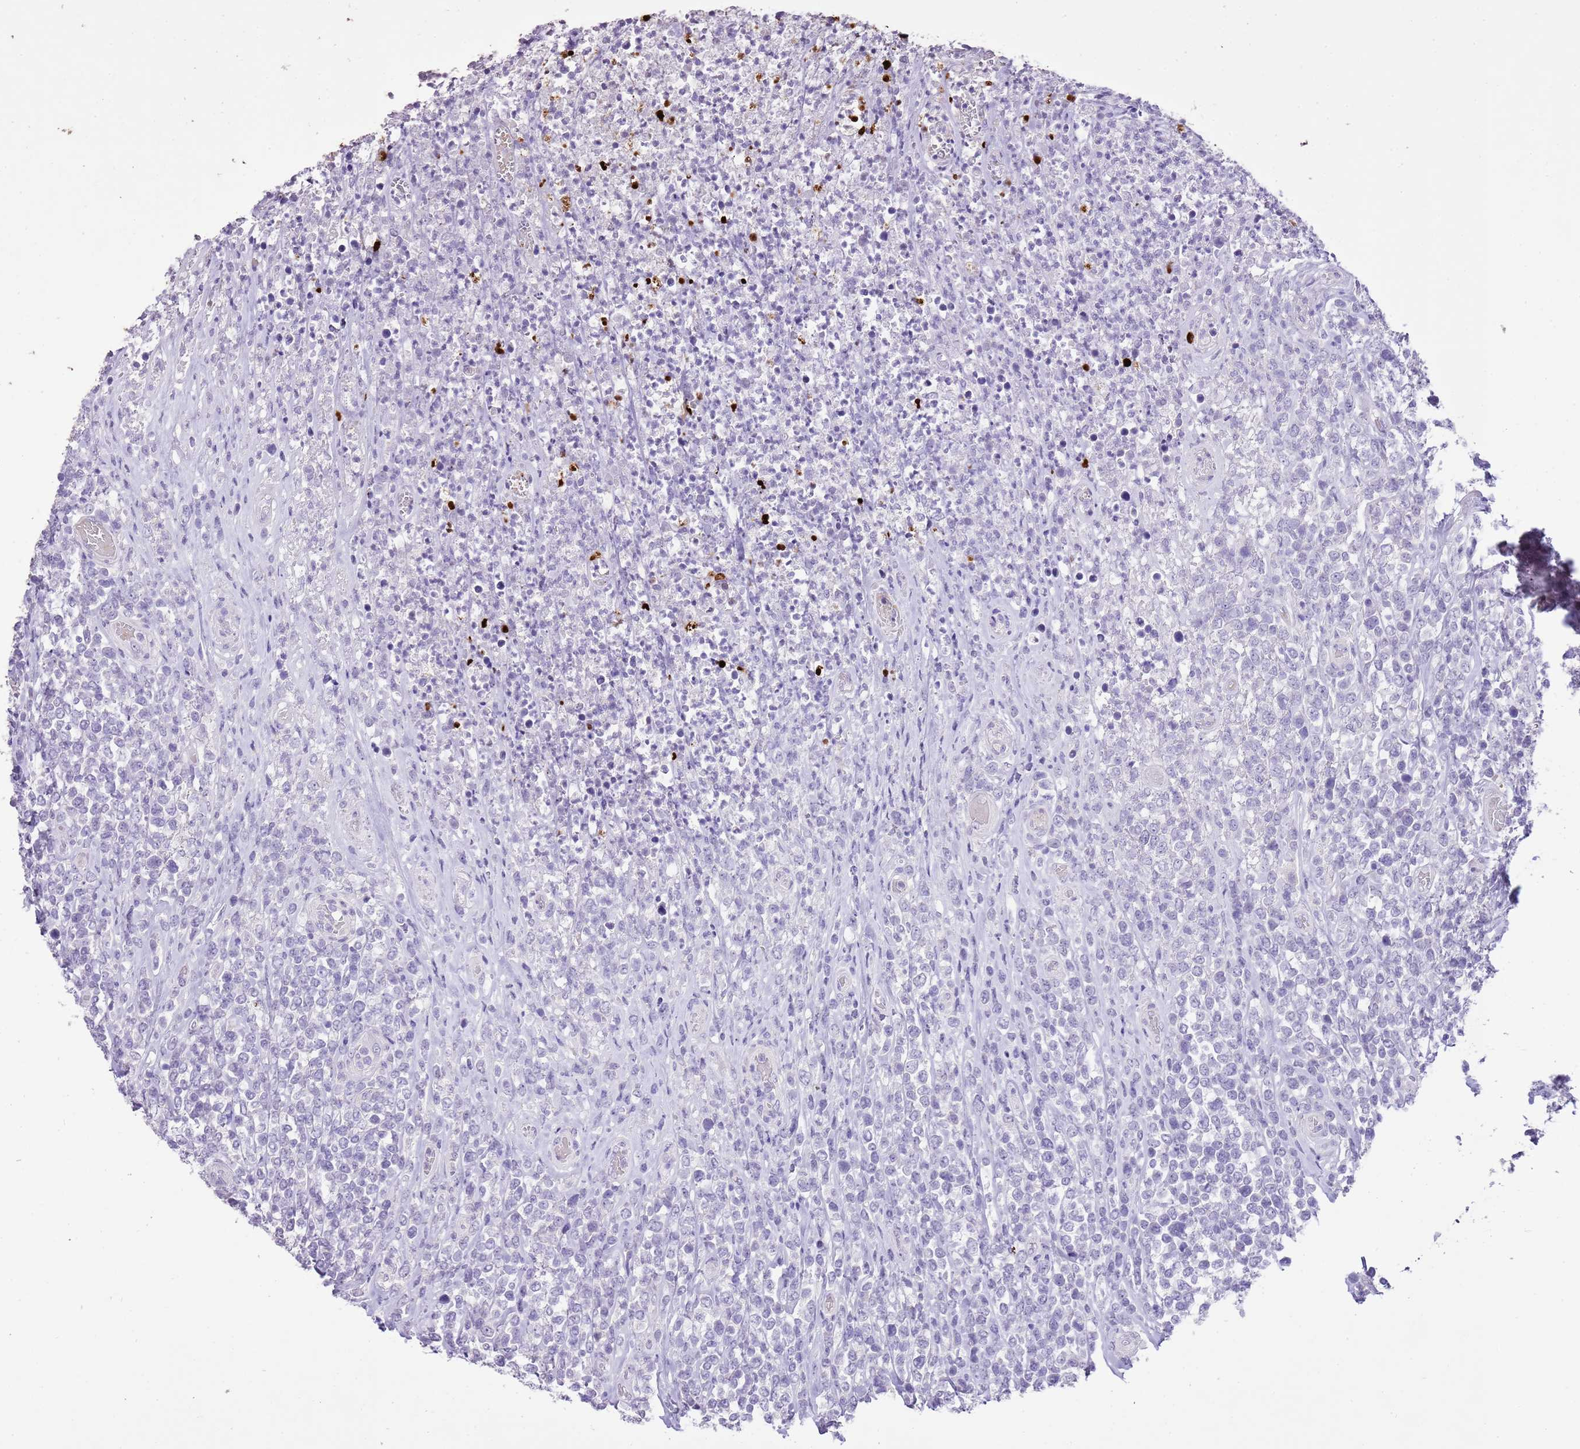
{"staining": {"intensity": "negative", "quantity": "none", "location": "none"}, "tissue": "lymphoma", "cell_type": "Tumor cells", "image_type": "cancer", "snomed": [{"axis": "morphology", "description": "Malignant lymphoma, non-Hodgkin's type, High grade"}, {"axis": "topography", "description": "Soft tissue"}], "caption": "Immunohistochemistry (IHC) image of neoplastic tissue: human lymphoma stained with DAB demonstrates no significant protein staining in tumor cells.", "gene": "XPO7", "patient": {"sex": "female", "age": 56}}